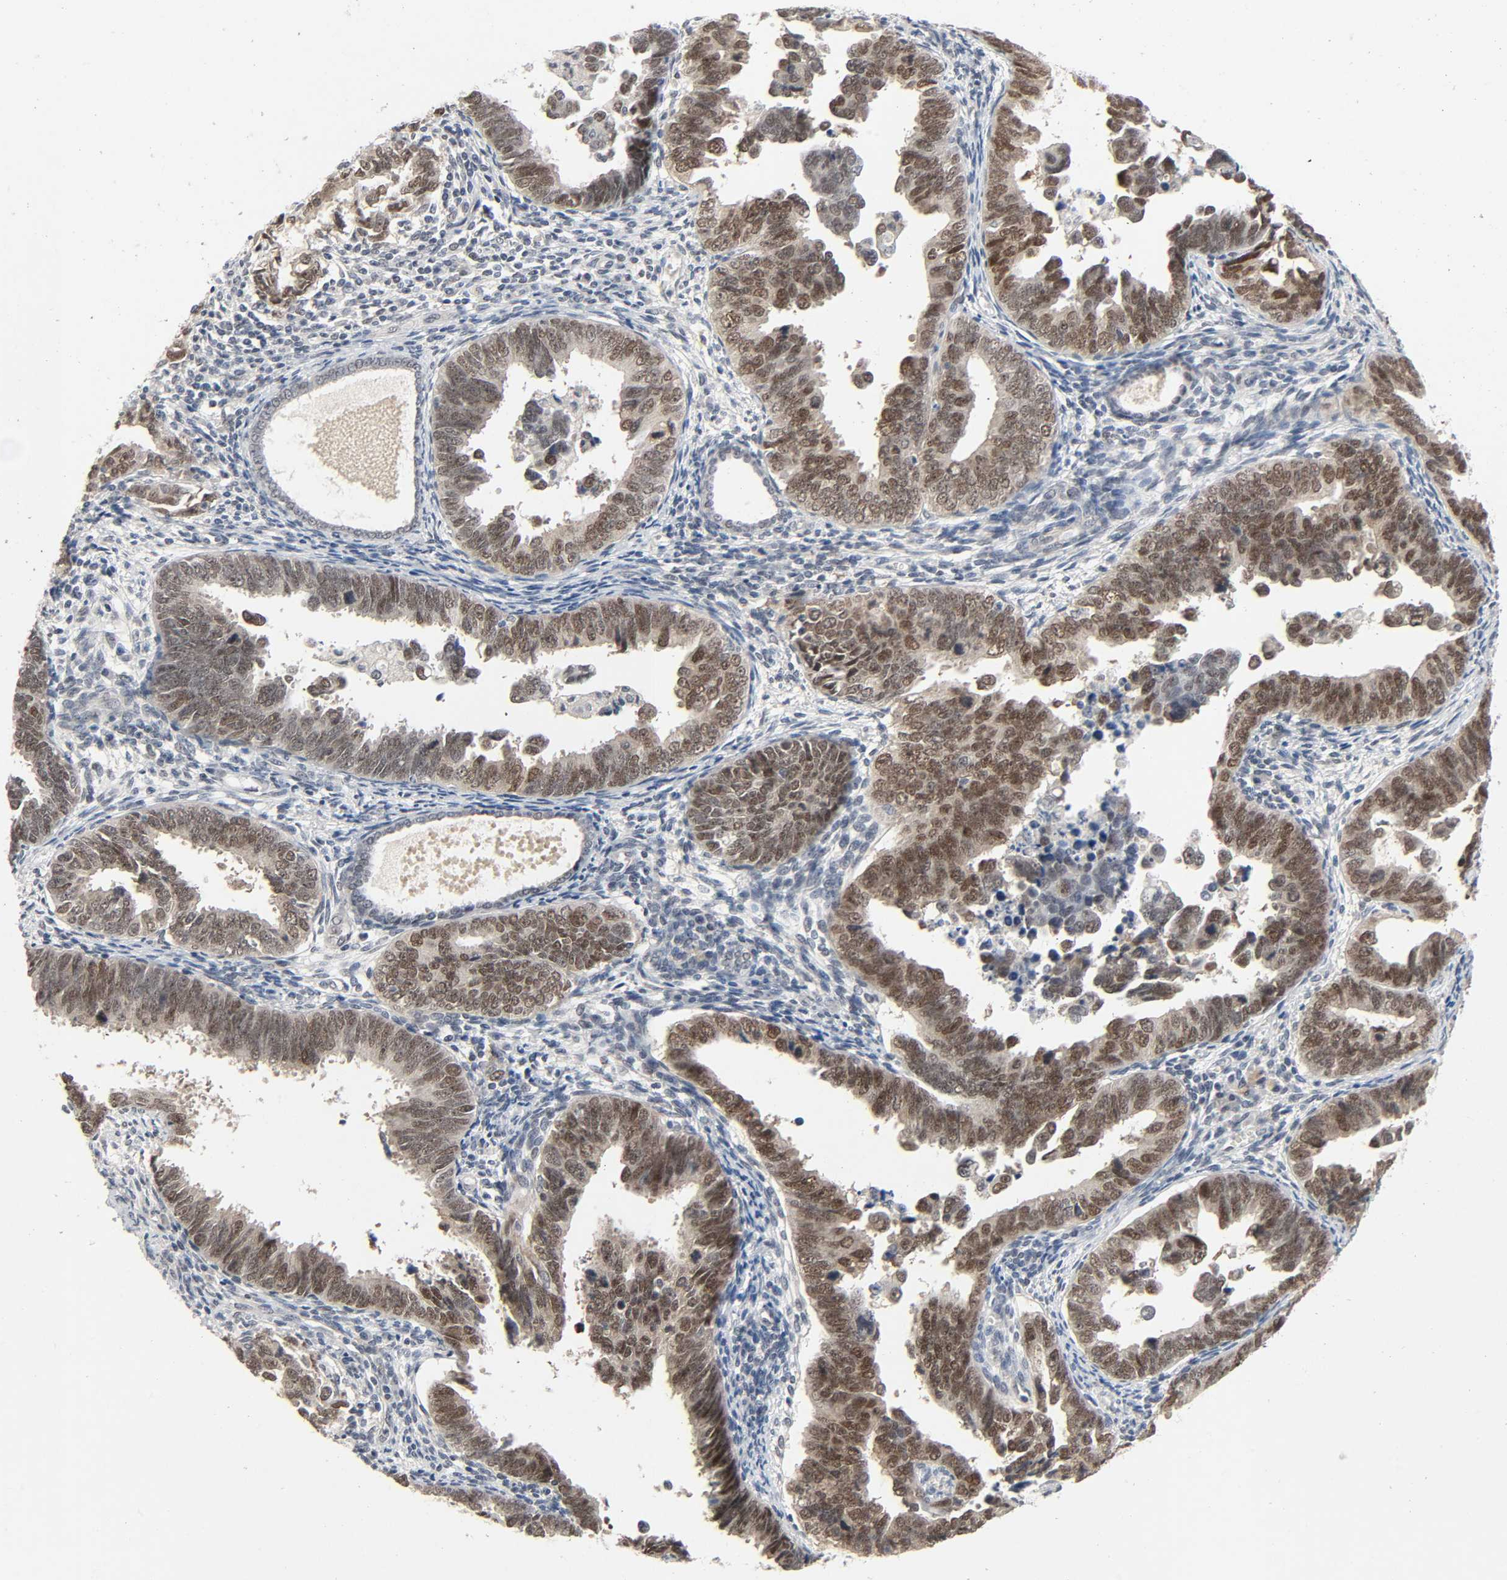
{"staining": {"intensity": "moderate", "quantity": ">75%", "location": "nuclear"}, "tissue": "endometrial cancer", "cell_type": "Tumor cells", "image_type": "cancer", "snomed": [{"axis": "morphology", "description": "Adenocarcinoma, NOS"}, {"axis": "topography", "description": "Endometrium"}], "caption": "Immunohistochemical staining of human adenocarcinoma (endometrial) demonstrates moderate nuclear protein positivity in approximately >75% of tumor cells.", "gene": "MAPKAPK5", "patient": {"sex": "female", "age": 75}}